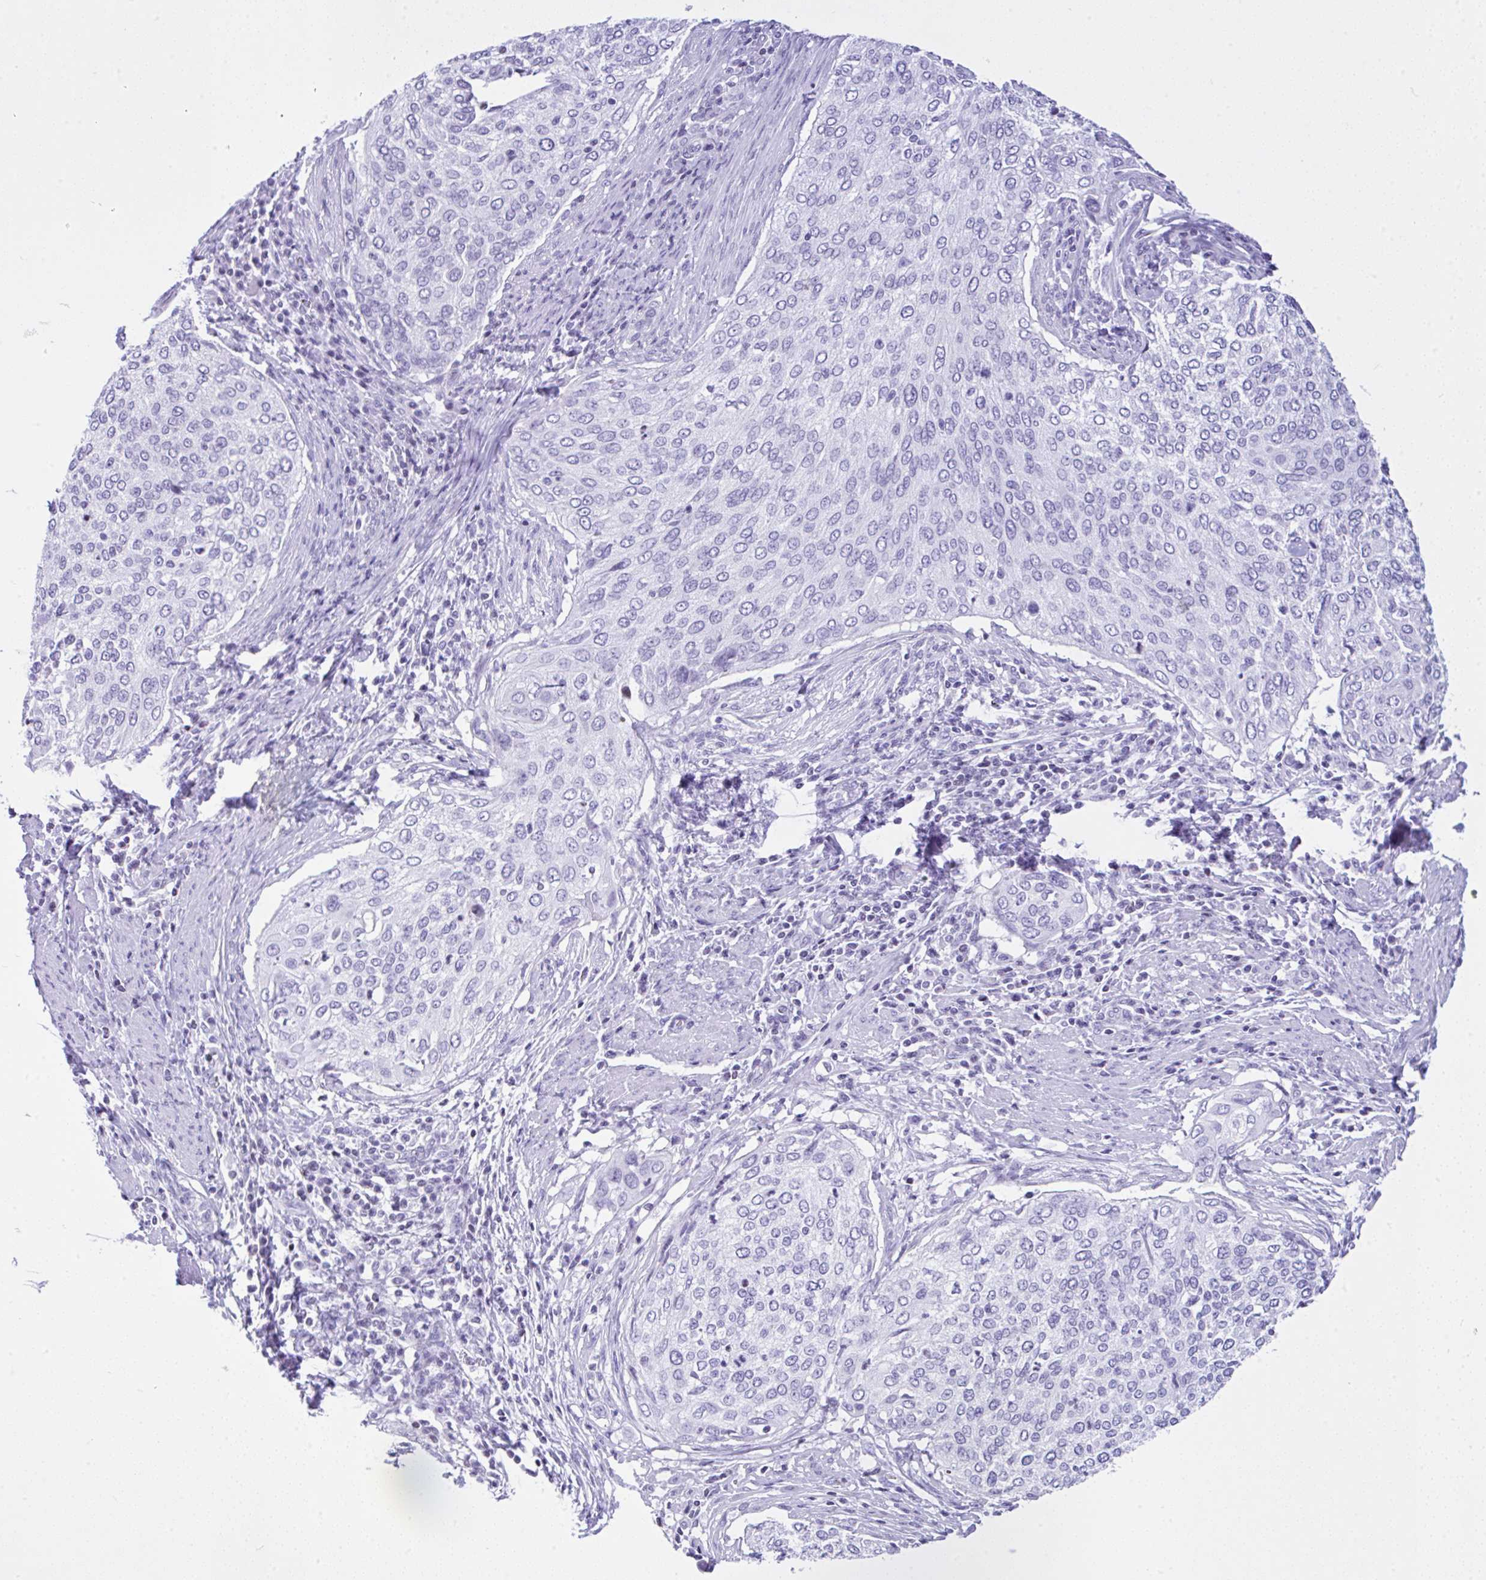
{"staining": {"intensity": "negative", "quantity": "none", "location": "none"}, "tissue": "cervical cancer", "cell_type": "Tumor cells", "image_type": "cancer", "snomed": [{"axis": "morphology", "description": "Squamous cell carcinoma, NOS"}, {"axis": "topography", "description": "Cervix"}], "caption": "DAB immunohistochemical staining of cervical cancer (squamous cell carcinoma) shows no significant staining in tumor cells.", "gene": "KRT27", "patient": {"sex": "female", "age": 38}}